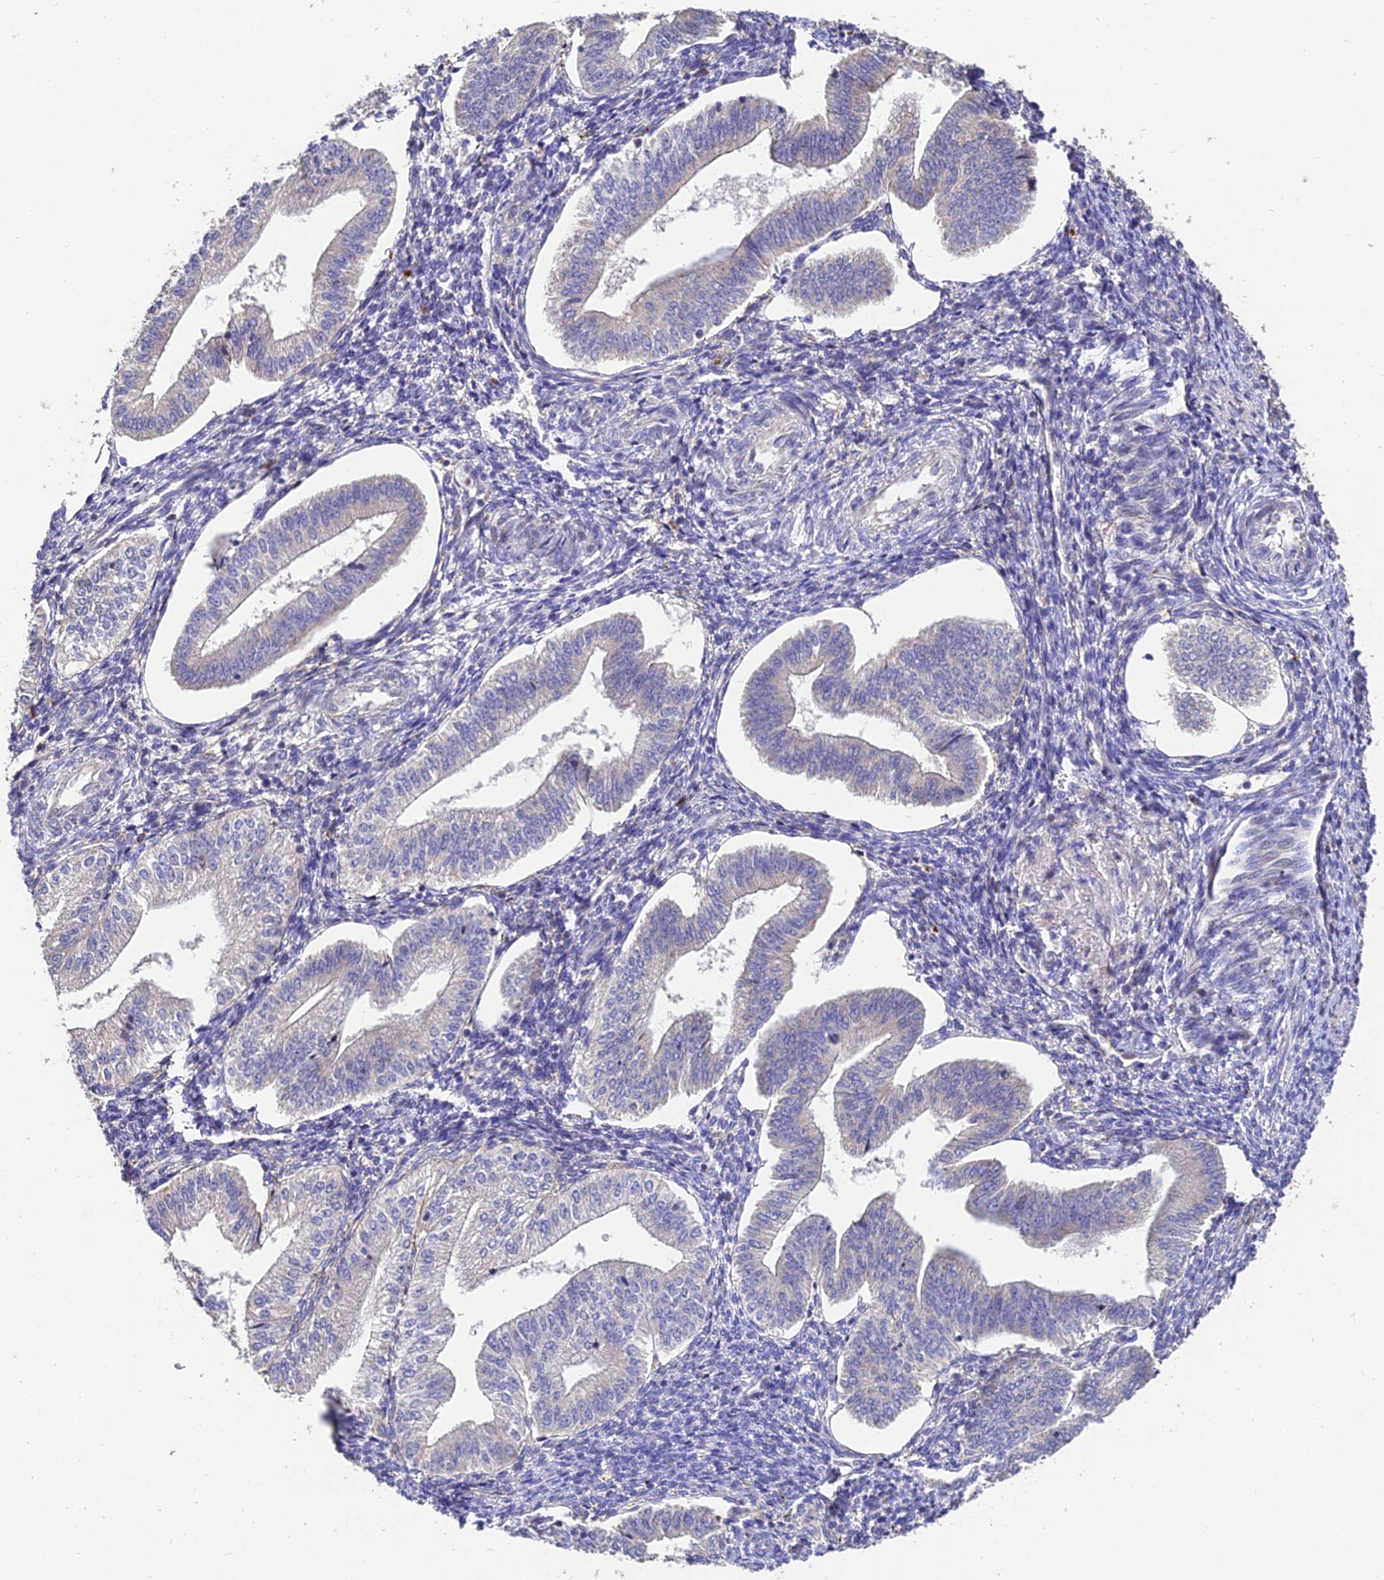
{"staining": {"intensity": "negative", "quantity": "none", "location": "none"}, "tissue": "endometrium", "cell_type": "Cells in endometrial stroma", "image_type": "normal", "snomed": [{"axis": "morphology", "description": "Normal tissue, NOS"}, {"axis": "topography", "description": "Endometrium"}], "caption": "Endometrium was stained to show a protein in brown. There is no significant staining in cells in endometrial stroma.", "gene": "ACTR5", "patient": {"sex": "female", "age": 34}}